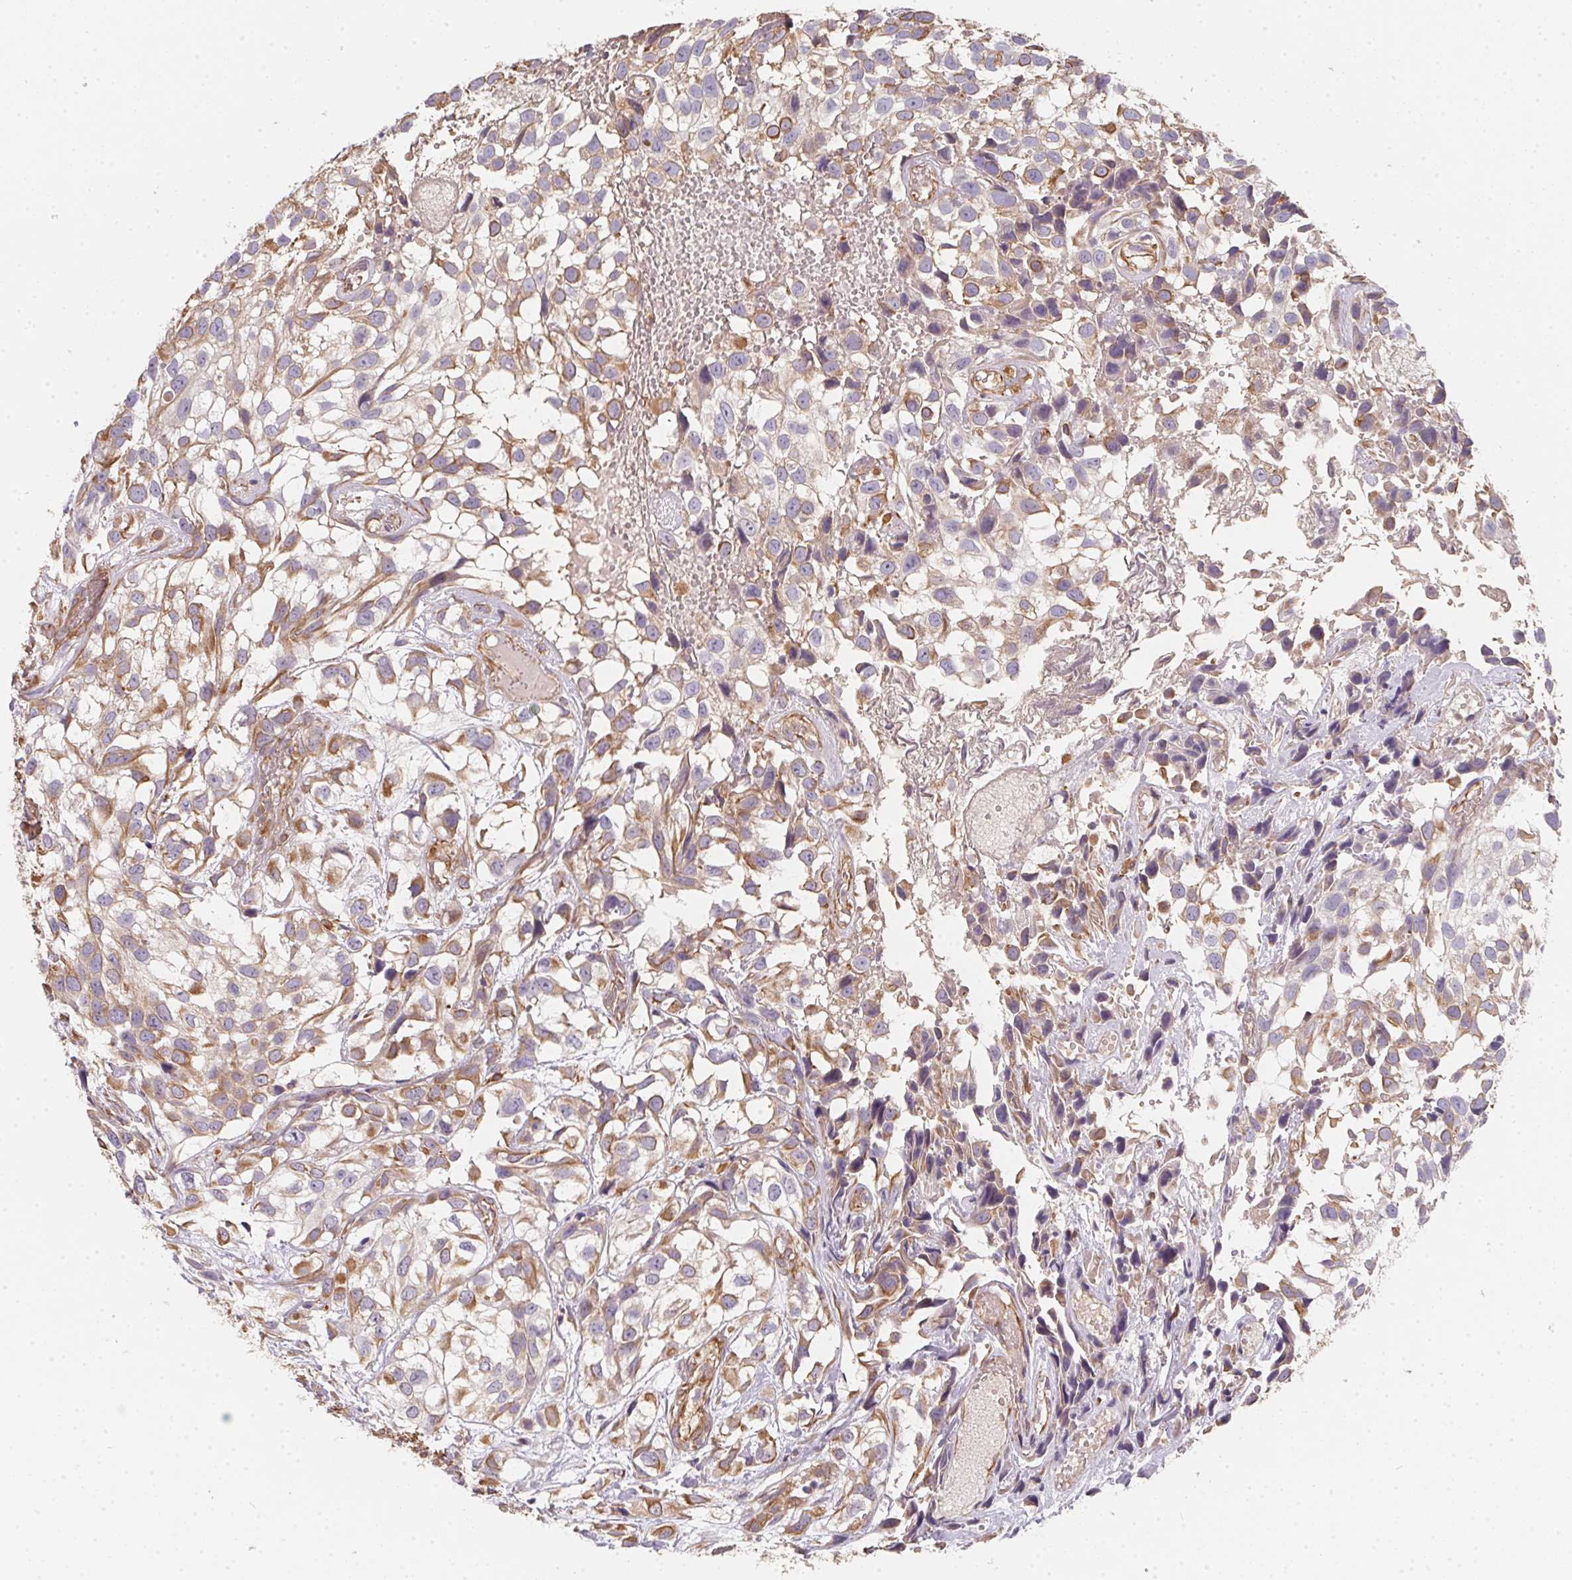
{"staining": {"intensity": "moderate", "quantity": "25%-75%", "location": "cytoplasmic/membranous"}, "tissue": "urothelial cancer", "cell_type": "Tumor cells", "image_type": "cancer", "snomed": [{"axis": "morphology", "description": "Urothelial carcinoma, High grade"}, {"axis": "topography", "description": "Urinary bladder"}], "caption": "Urothelial carcinoma (high-grade) stained for a protein (brown) demonstrates moderate cytoplasmic/membranous positive staining in about 25%-75% of tumor cells.", "gene": "TBKBP1", "patient": {"sex": "male", "age": 56}}